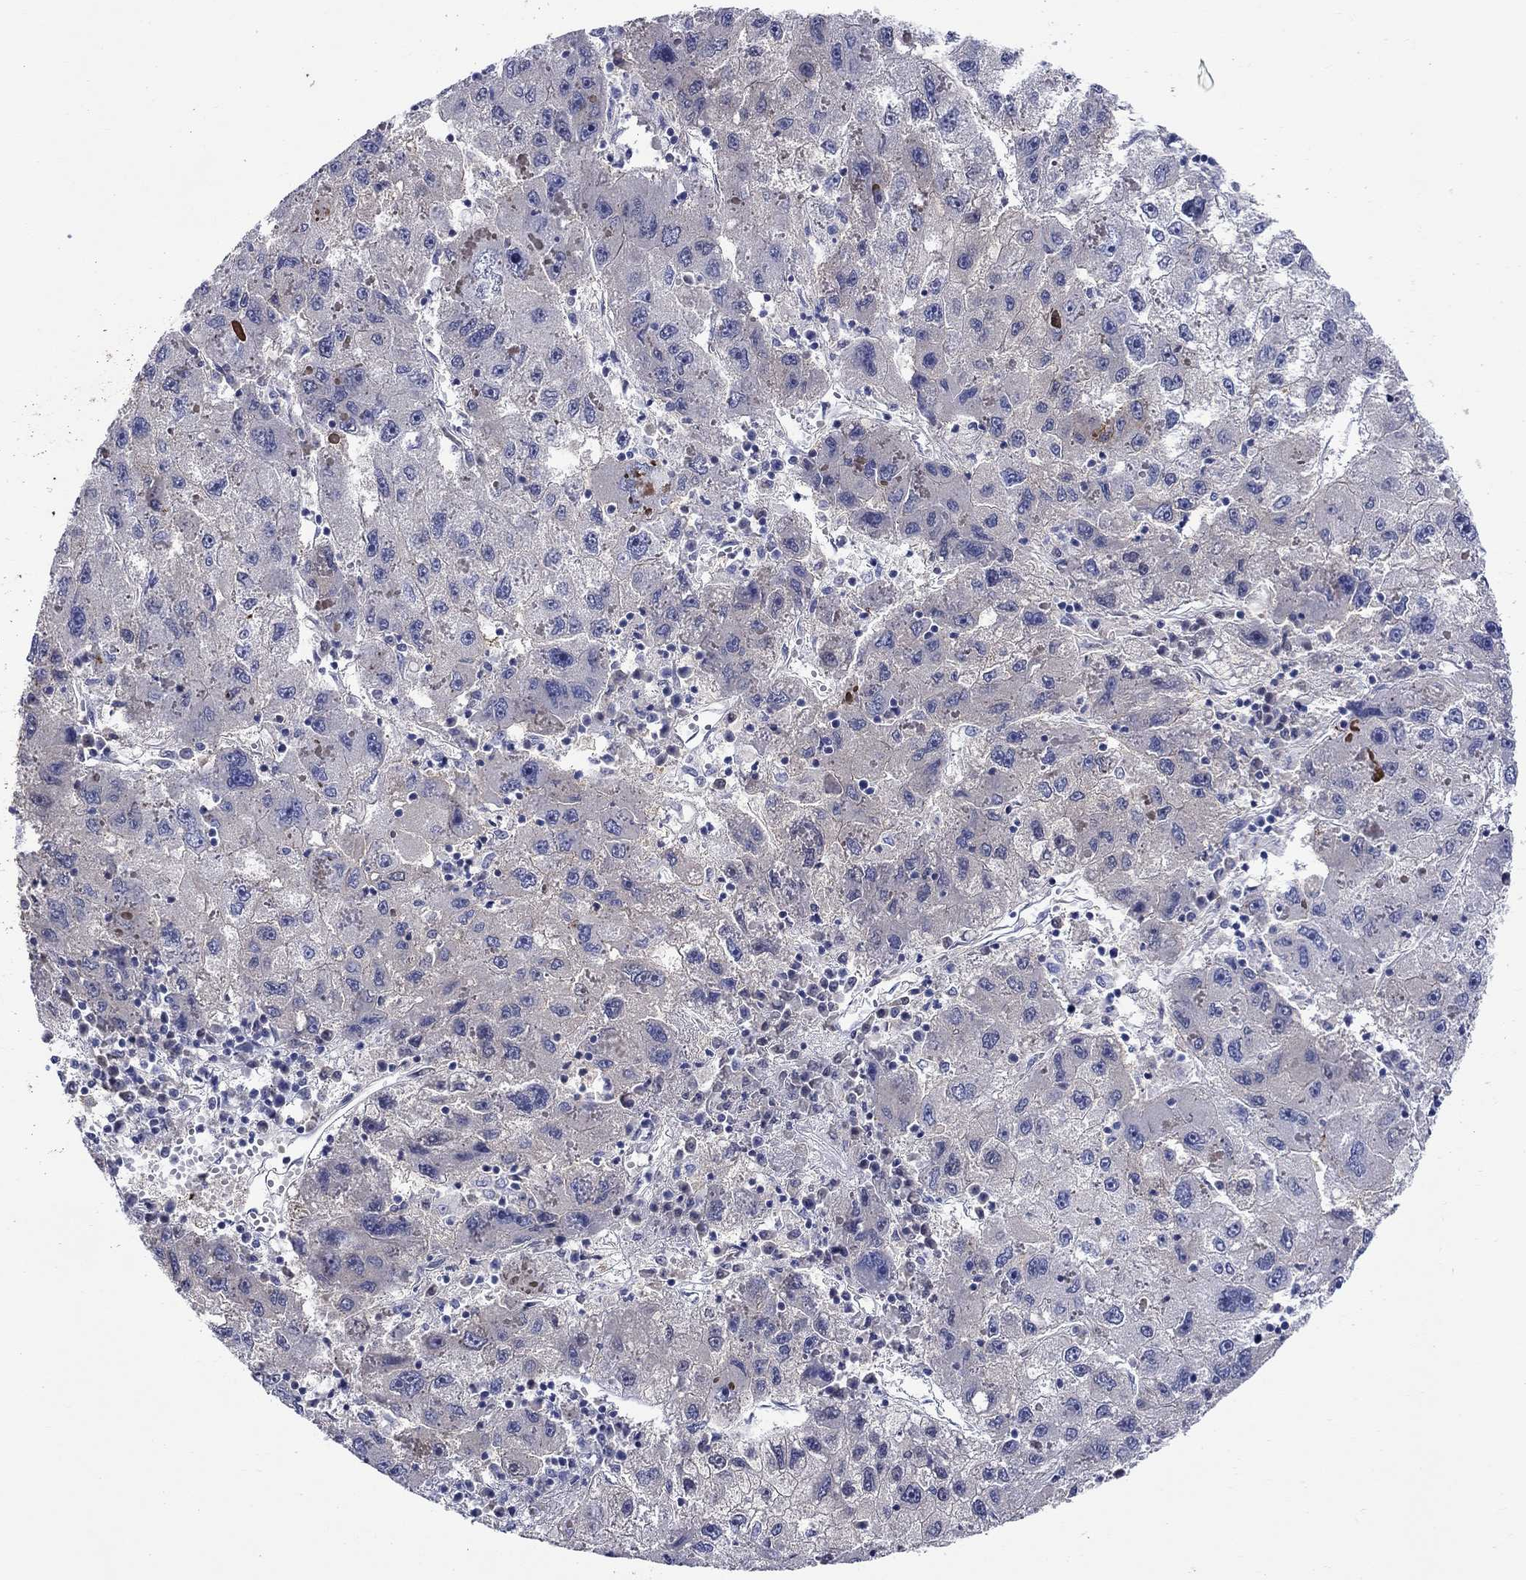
{"staining": {"intensity": "negative", "quantity": "none", "location": "none"}, "tissue": "liver cancer", "cell_type": "Tumor cells", "image_type": "cancer", "snomed": [{"axis": "morphology", "description": "Carcinoma, Hepatocellular, NOS"}, {"axis": "topography", "description": "Liver"}], "caption": "This is a image of immunohistochemistry staining of hepatocellular carcinoma (liver), which shows no positivity in tumor cells. Brightfield microscopy of immunohistochemistry (IHC) stained with DAB (brown) and hematoxylin (blue), captured at high magnification.", "gene": "SLC30A3", "patient": {"sex": "male", "age": 75}}